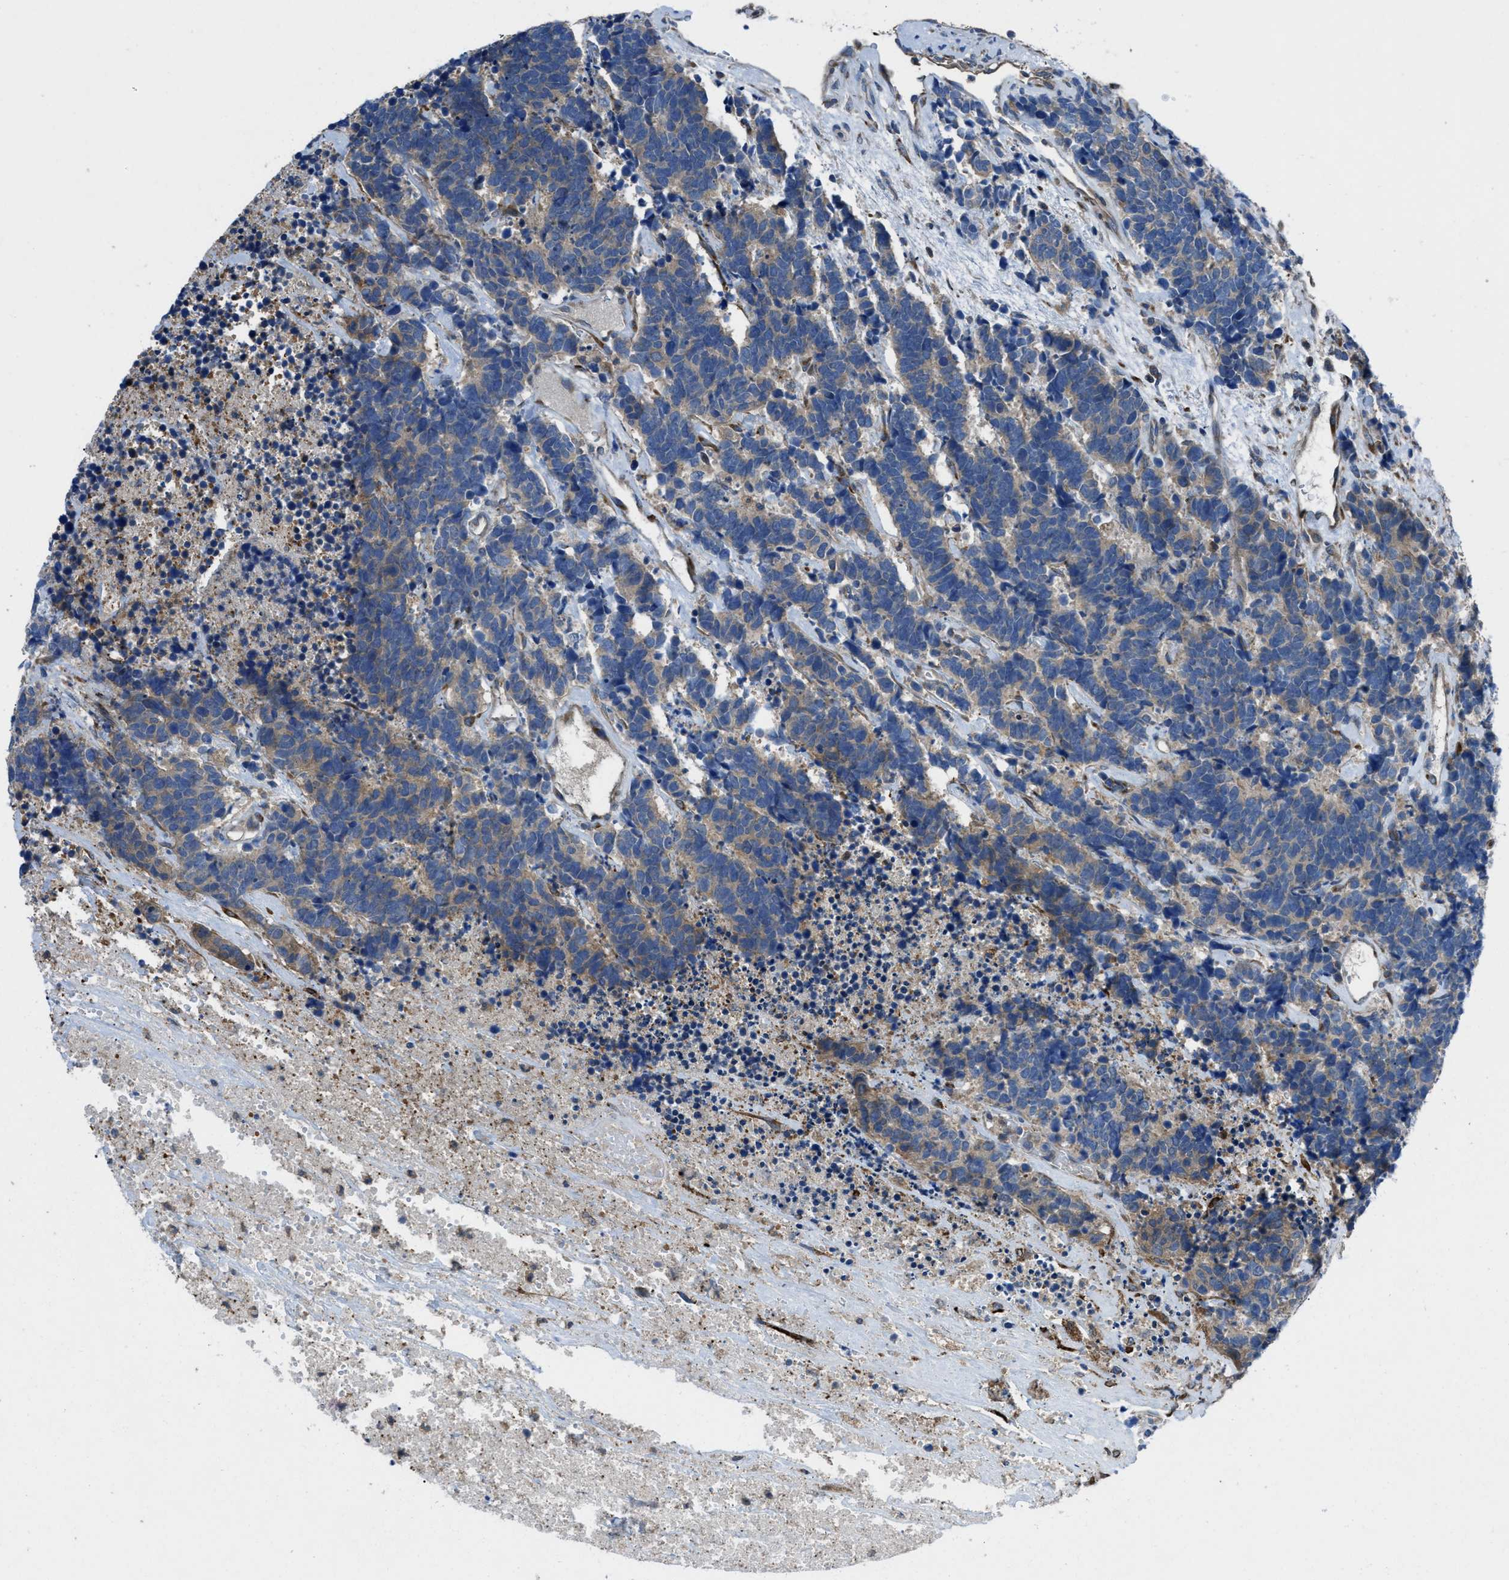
{"staining": {"intensity": "weak", "quantity": ">75%", "location": "cytoplasmic/membranous"}, "tissue": "carcinoid", "cell_type": "Tumor cells", "image_type": "cancer", "snomed": [{"axis": "morphology", "description": "Carcinoma, NOS"}, {"axis": "morphology", "description": "Carcinoid, malignant, NOS"}, {"axis": "topography", "description": "Urinary bladder"}], "caption": "This photomicrograph demonstrates carcinoid stained with immunohistochemistry (IHC) to label a protein in brown. The cytoplasmic/membranous of tumor cells show weak positivity for the protein. Nuclei are counter-stained blue.", "gene": "MAP3K20", "patient": {"sex": "male", "age": 57}}